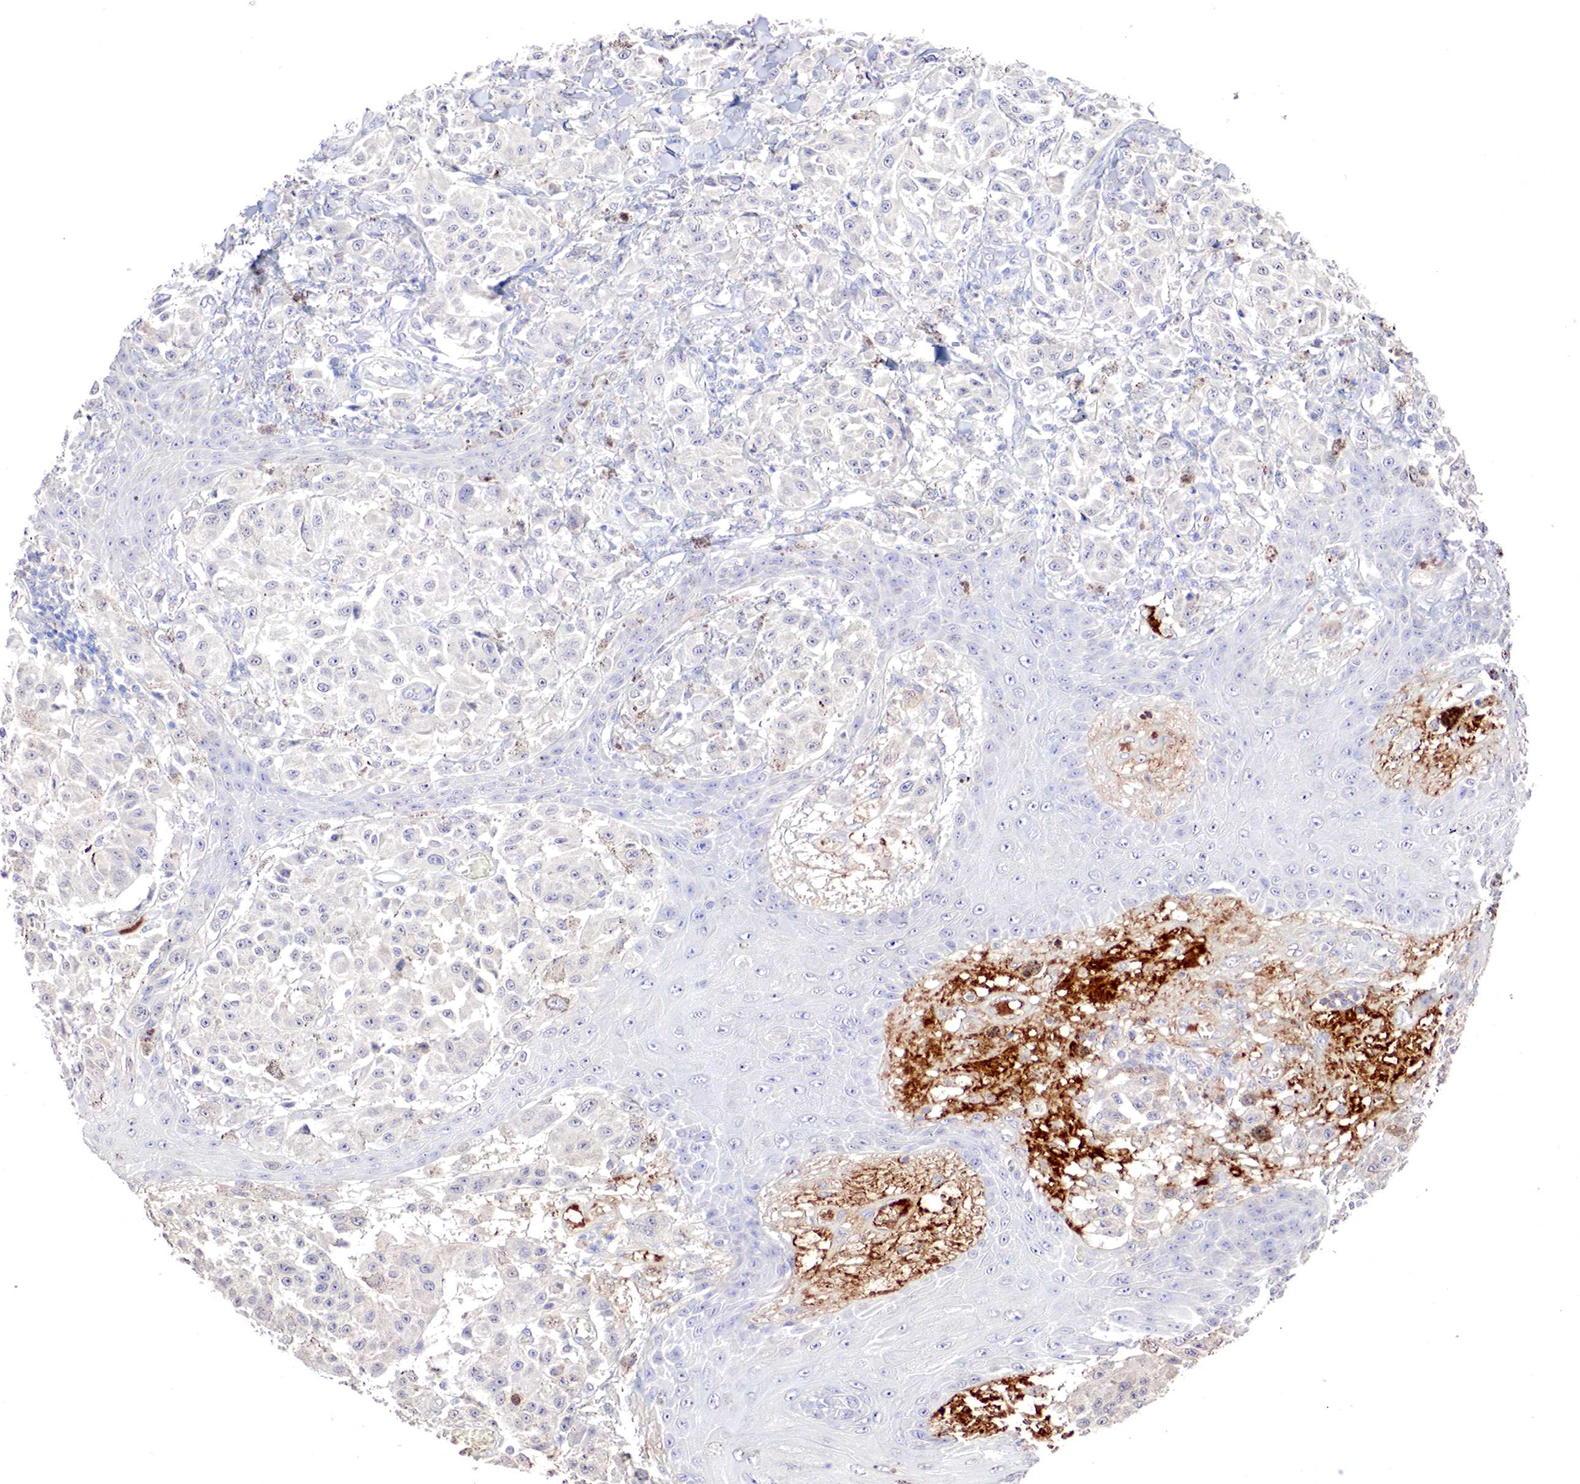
{"staining": {"intensity": "moderate", "quantity": "<25%", "location": "cytoplasmic/membranous"}, "tissue": "melanoma", "cell_type": "Tumor cells", "image_type": "cancer", "snomed": [{"axis": "morphology", "description": "Malignant melanoma, NOS"}, {"axis": "topography", "description": "Skin"}], "caption": "About <25% of tumor cells in melanoma display moderate cytoplasmic/membranous protein staining as visualized by brown immunohistochemical staining.", "gene": "GATA1", "patient": {"sex": "female", "age": 64}}